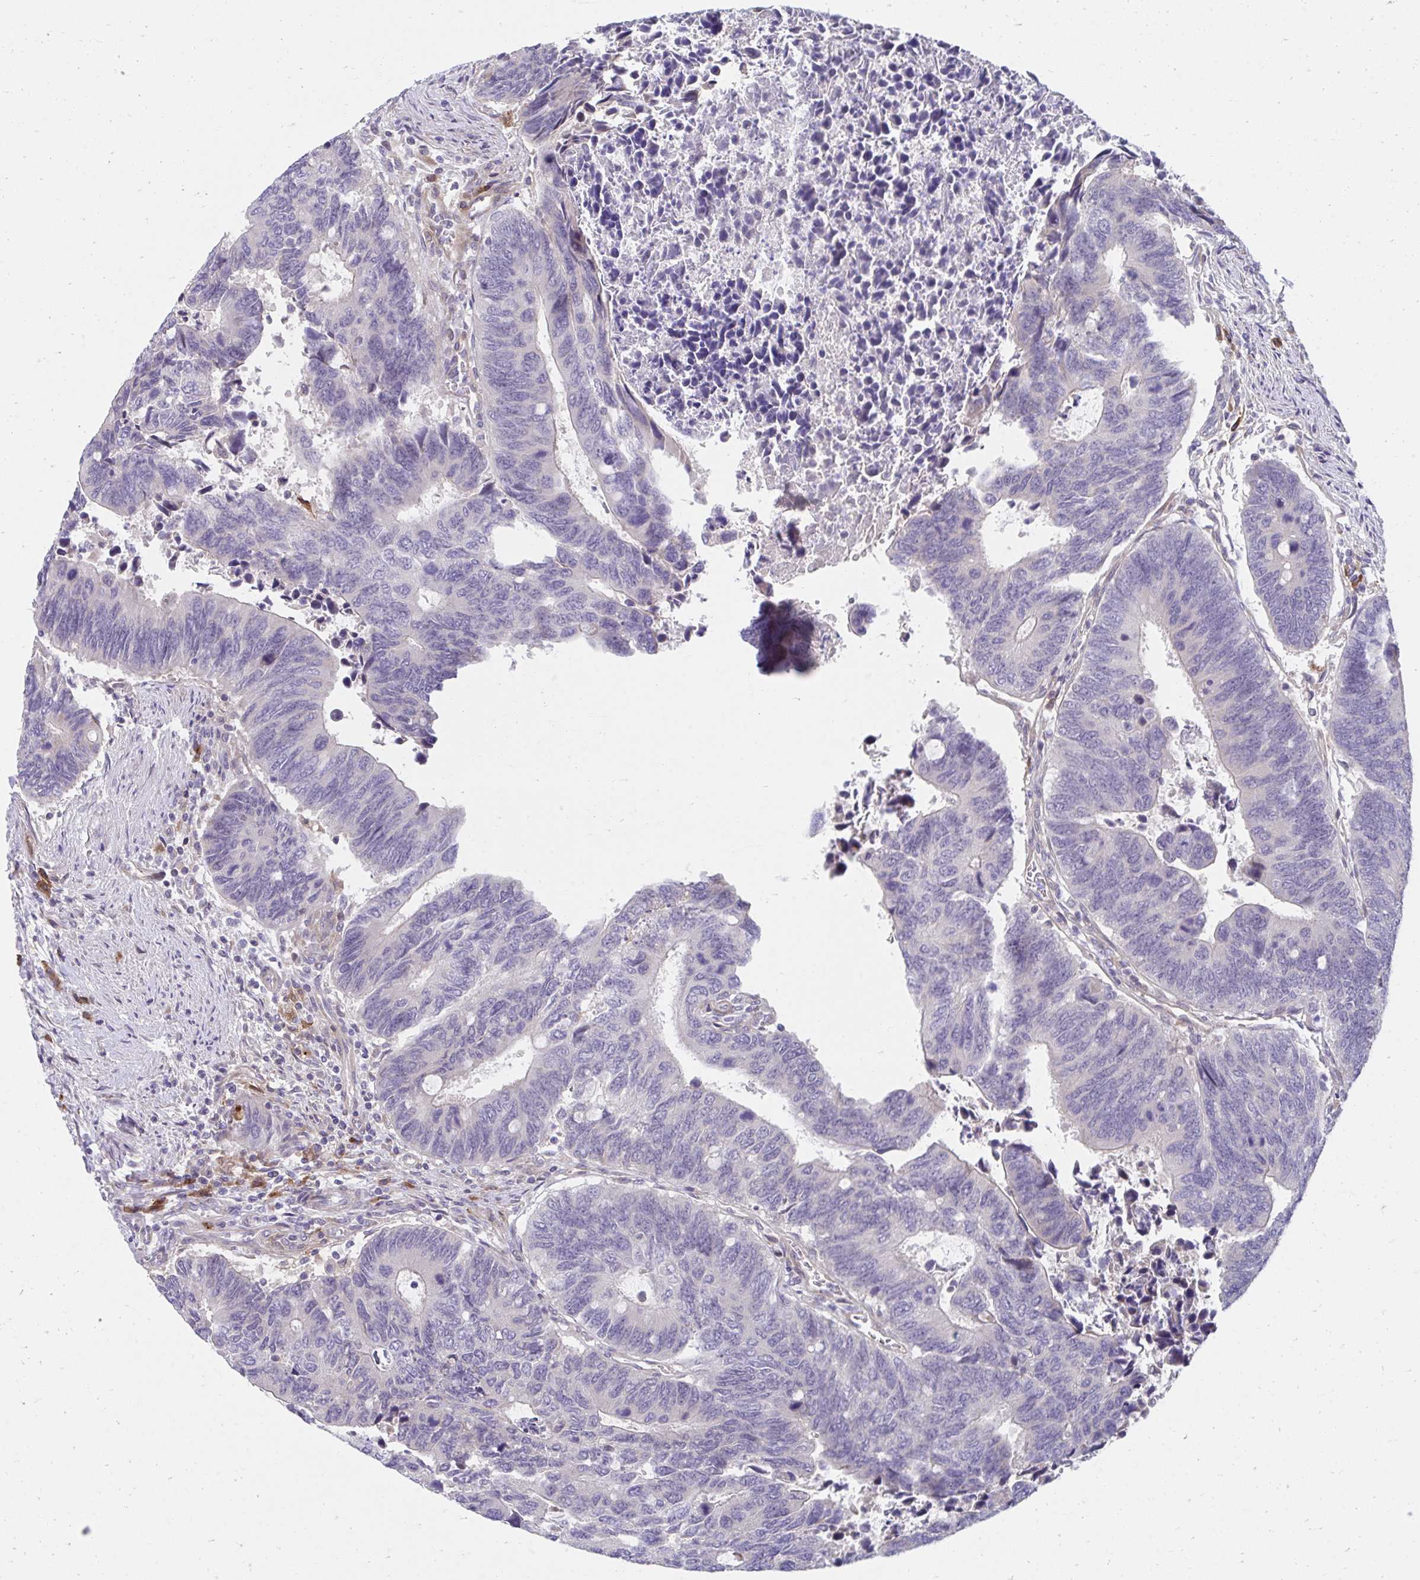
{"staining": {"intensity": "negative", "quantity": "none", "location": "none"}, "tissue": "colorectal cancer", "cell_type": "Tumor cells", "image_type": "cancer", "snomed": [{"axis": "morphology", "description": "Adenocarcinoma, NOS"}, {"axis": "topography", "description": "Colon"}], "caption": "Colorectal cancer was stained to show a protein in brown. There is no significant staining in tumor cells. (DAB immunohistochemistry with hematoxylin counter stain).", "gene": "SLAMF7", "patient": {"sex": "male", "age": 87}}